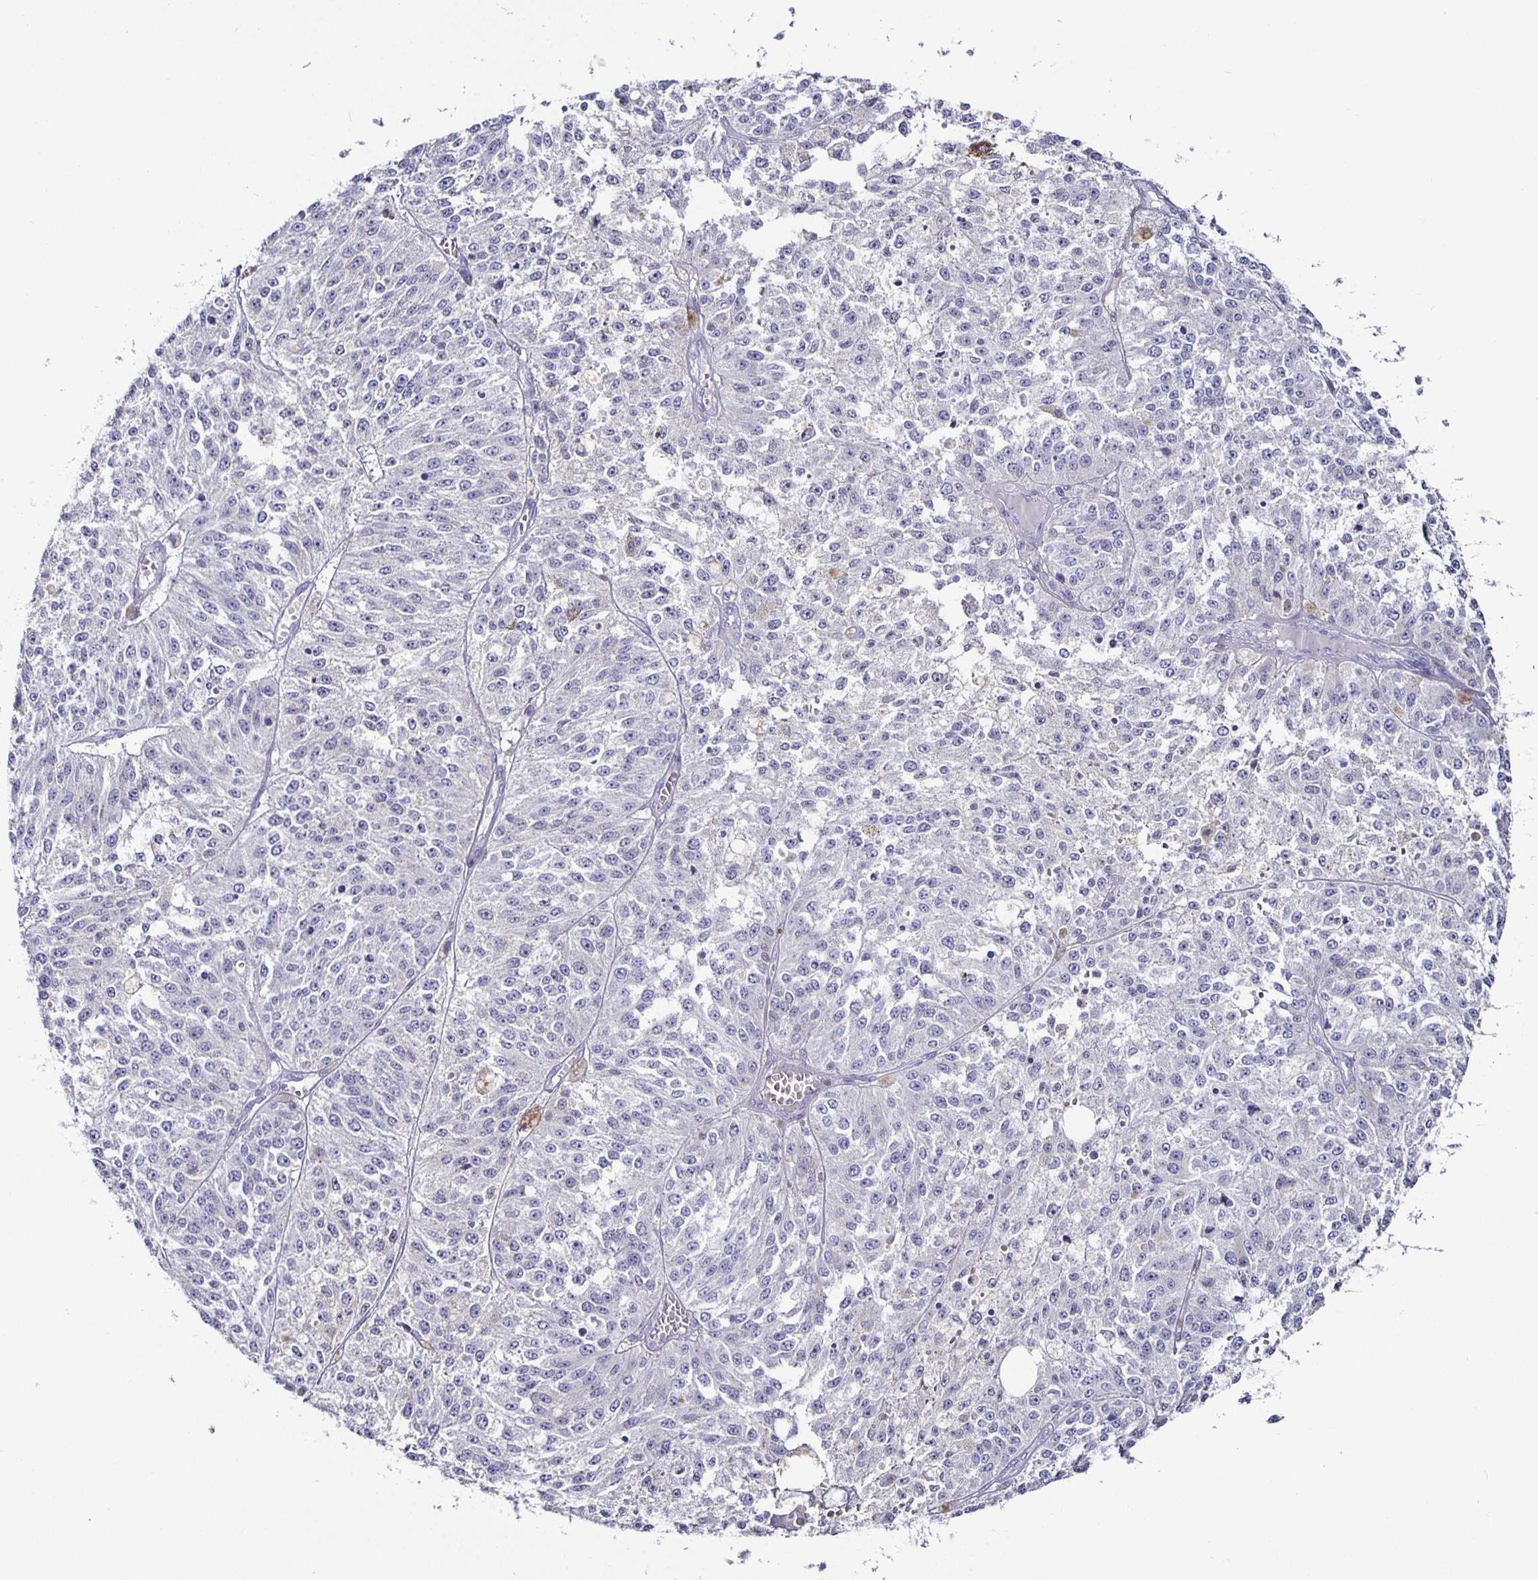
{"staining": {"intensity": "negative", "quantity": "none", "location": "none"}, "tissue": "melanoma", "cell_type": "Tumor cells", "image_type": "cancer", "snomed": [{"axis": "morphology", "description": "Malignant melanoma, Metastatic site"}, {"axis": "topography", "description": "Lymph node"}], "caption": "There is no significant positivity in tumor cells of malignant melanoma (metastatic site).", "gene": "RUNX2", "patient": {"sex": "female", "age": 64}}